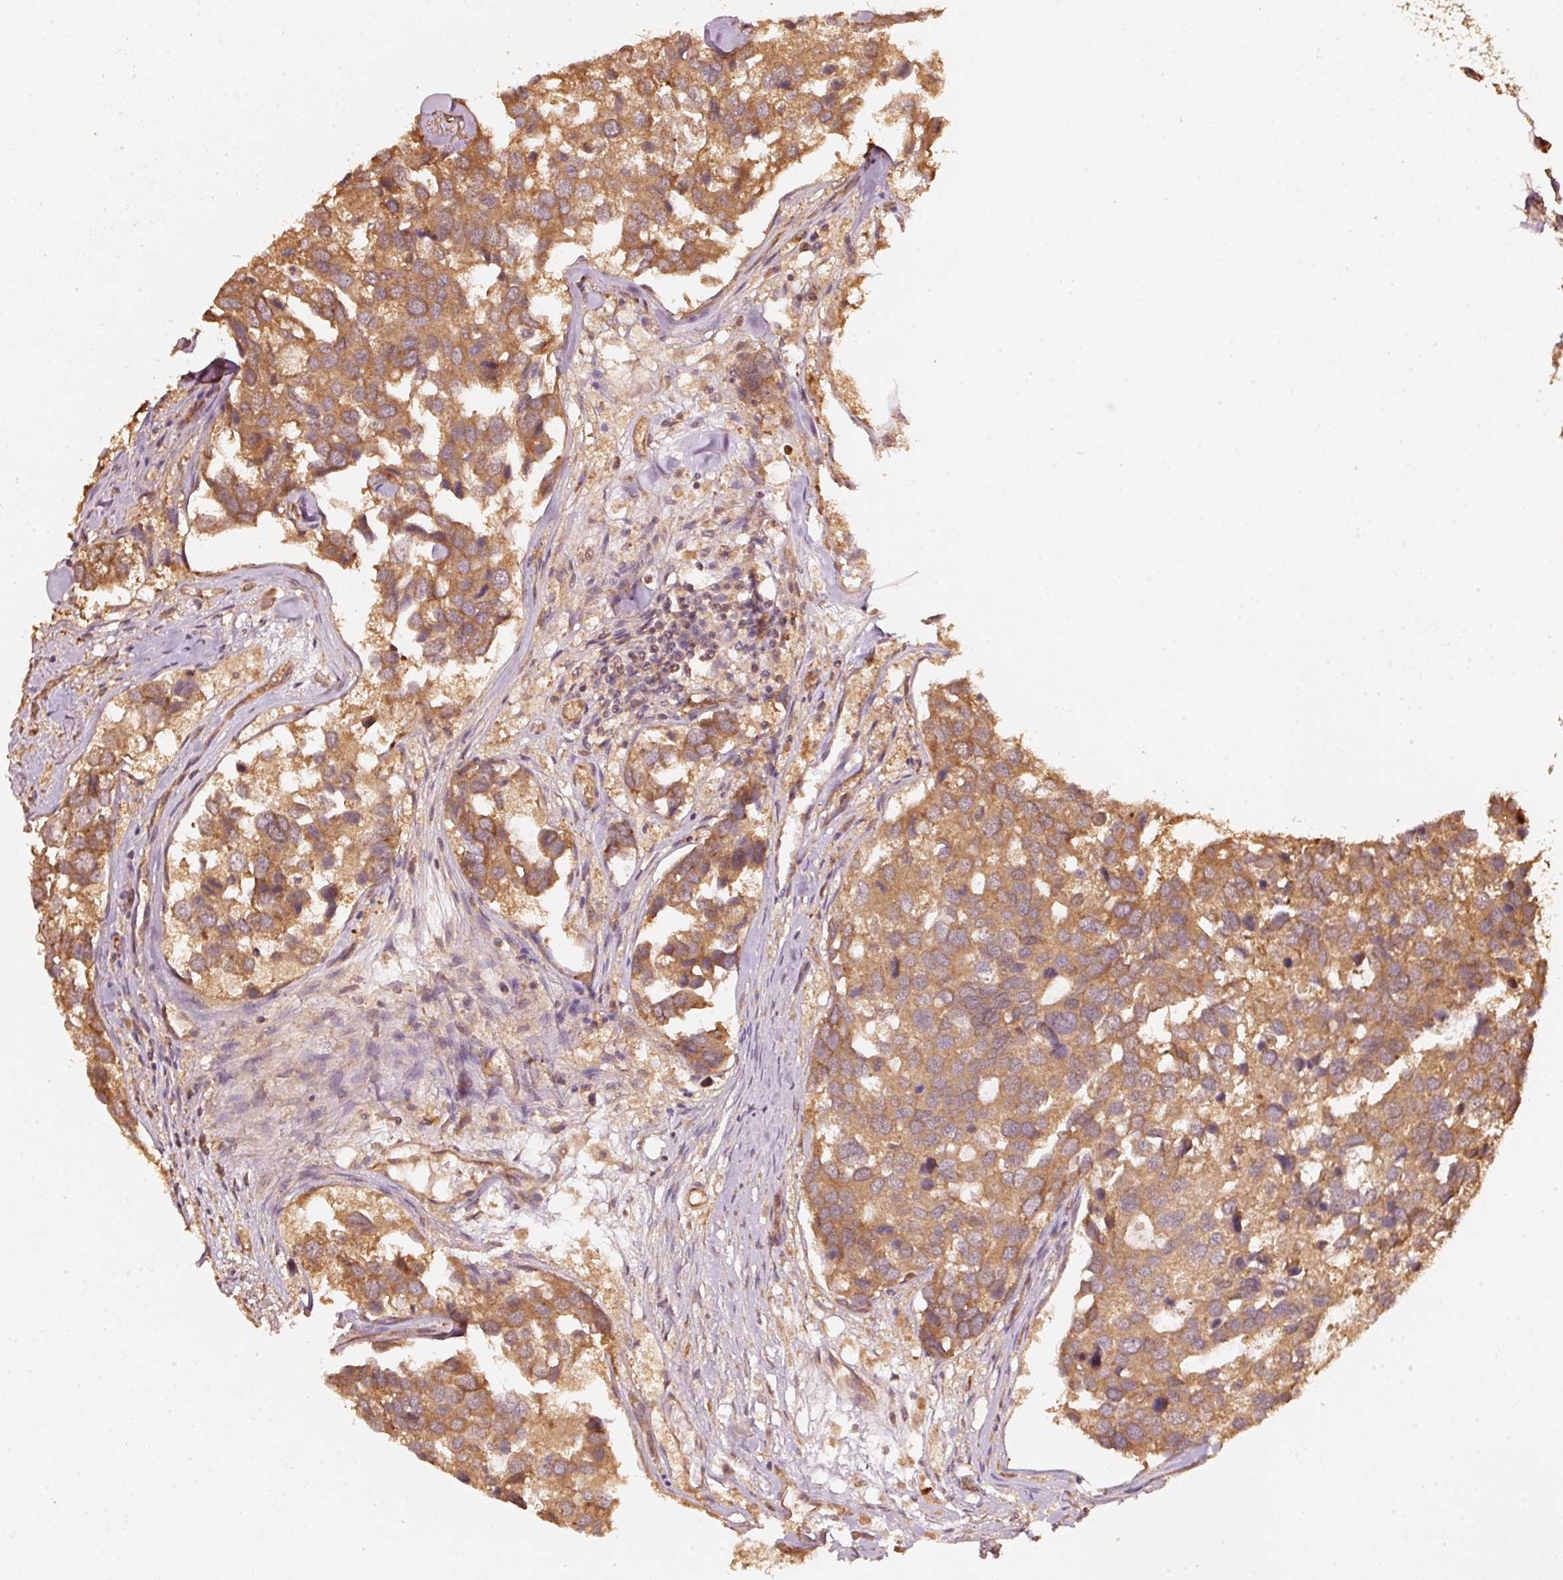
{"staining": {"intensity": "moderate", "quantity": ">75%", "location": "cytoplasmic/membranous"}, "tissue": "breast cancer", "cell_type": "Tumor cells", "image_type": "cancer", "snomed": [{"axis": "morphology", "description": "Duct carcinoma"}, {"axis": "topography", "description": "Breast"}], "caption": "Immunohistochemistry of breast cancer (intraductal carcinoma) reveals medium levels of moderate cytoplasmic/membranous positivity in approximately >75% of tumor cells.", "gene": "STAU1", "patient": {"sex": "female", "age": 83}}